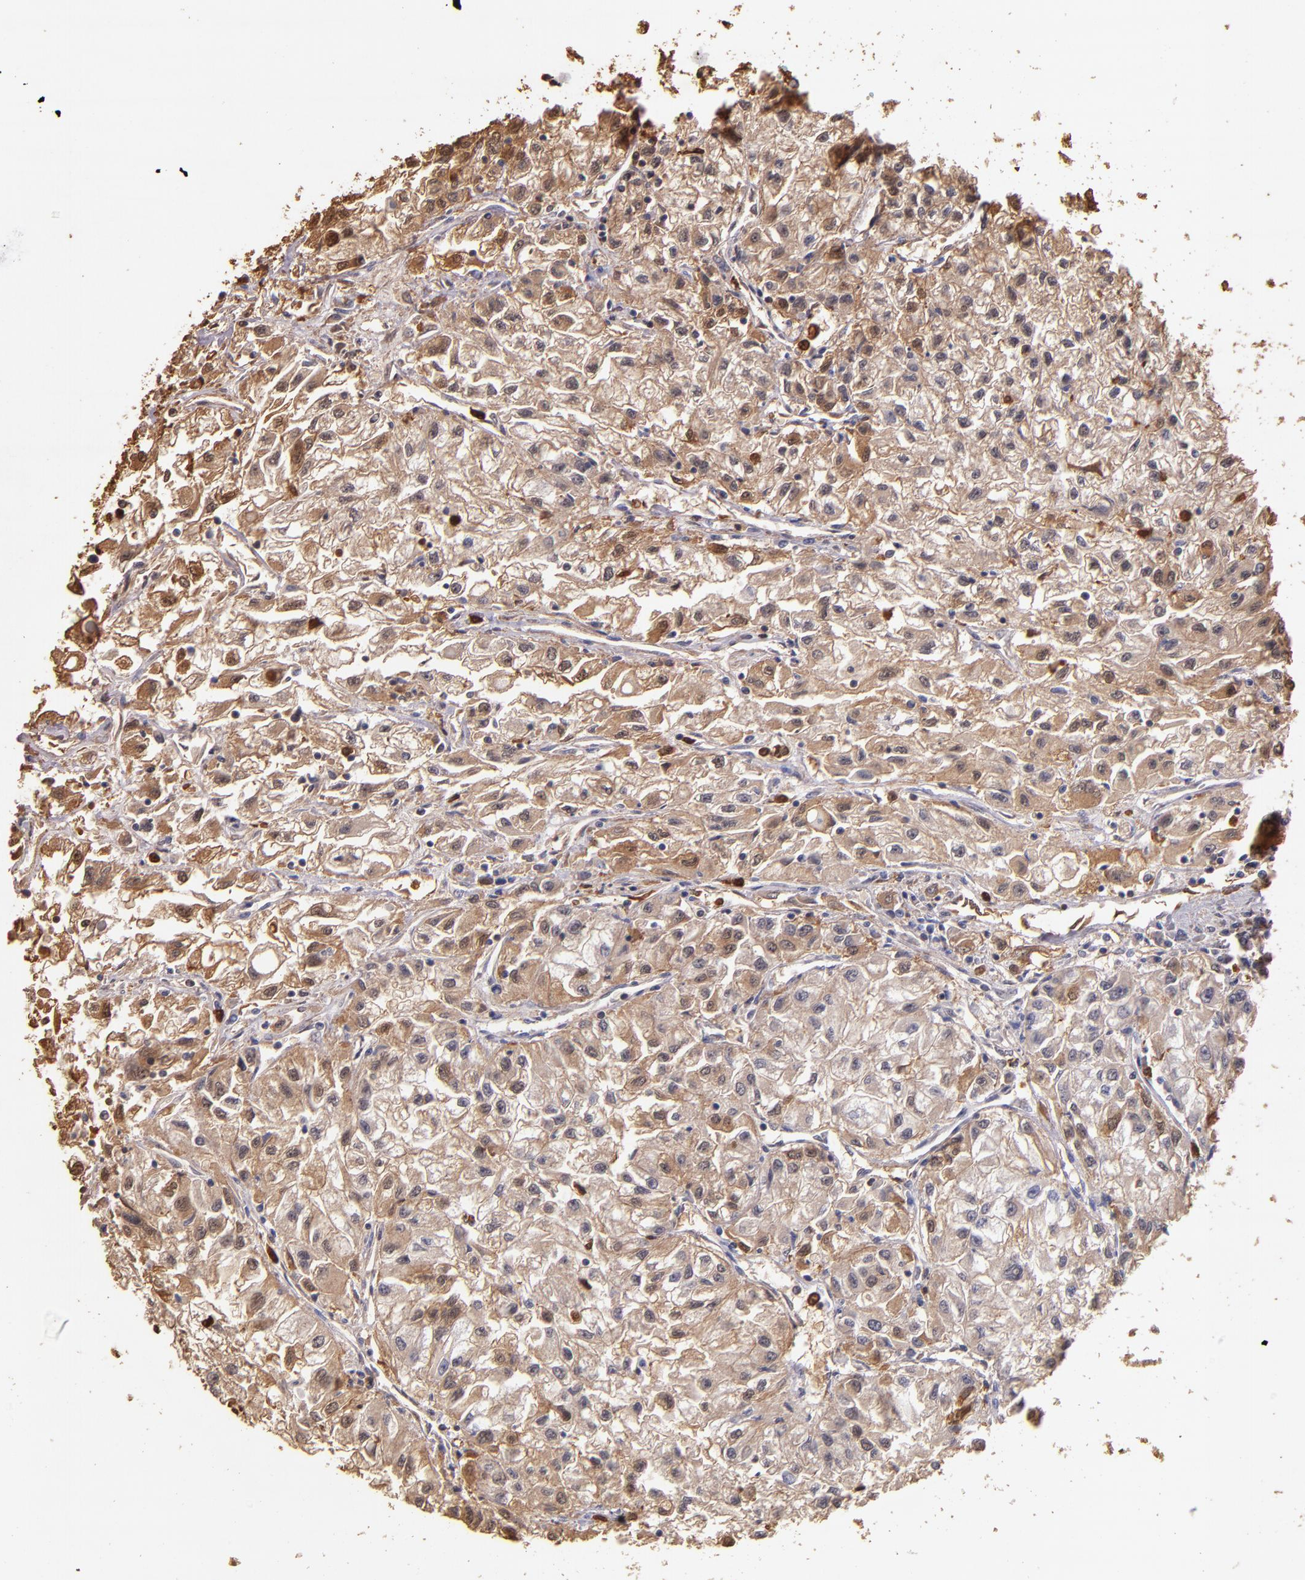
{"staining": {"intensity": "moderate", "quantity": ">75%", "location": "cytoplasmic/membranous,nuclear"}, "tissue": "renal cancer", "cell_type": "Tumor cells", "image_type": "cancer", "snomed": [{"axis": "morphology", "description": "Adenocarcinoma, NOS"}, {"axis": "topography", "description": "Kidney"}], "caption": "Moderate cytoplasmic/membranous and nuclear expression is seen in approximately >75% of tumor cells in renal adenocarcinoma.", "gene": "S100A6", "patient": {"sex": "male", "age": 59}}